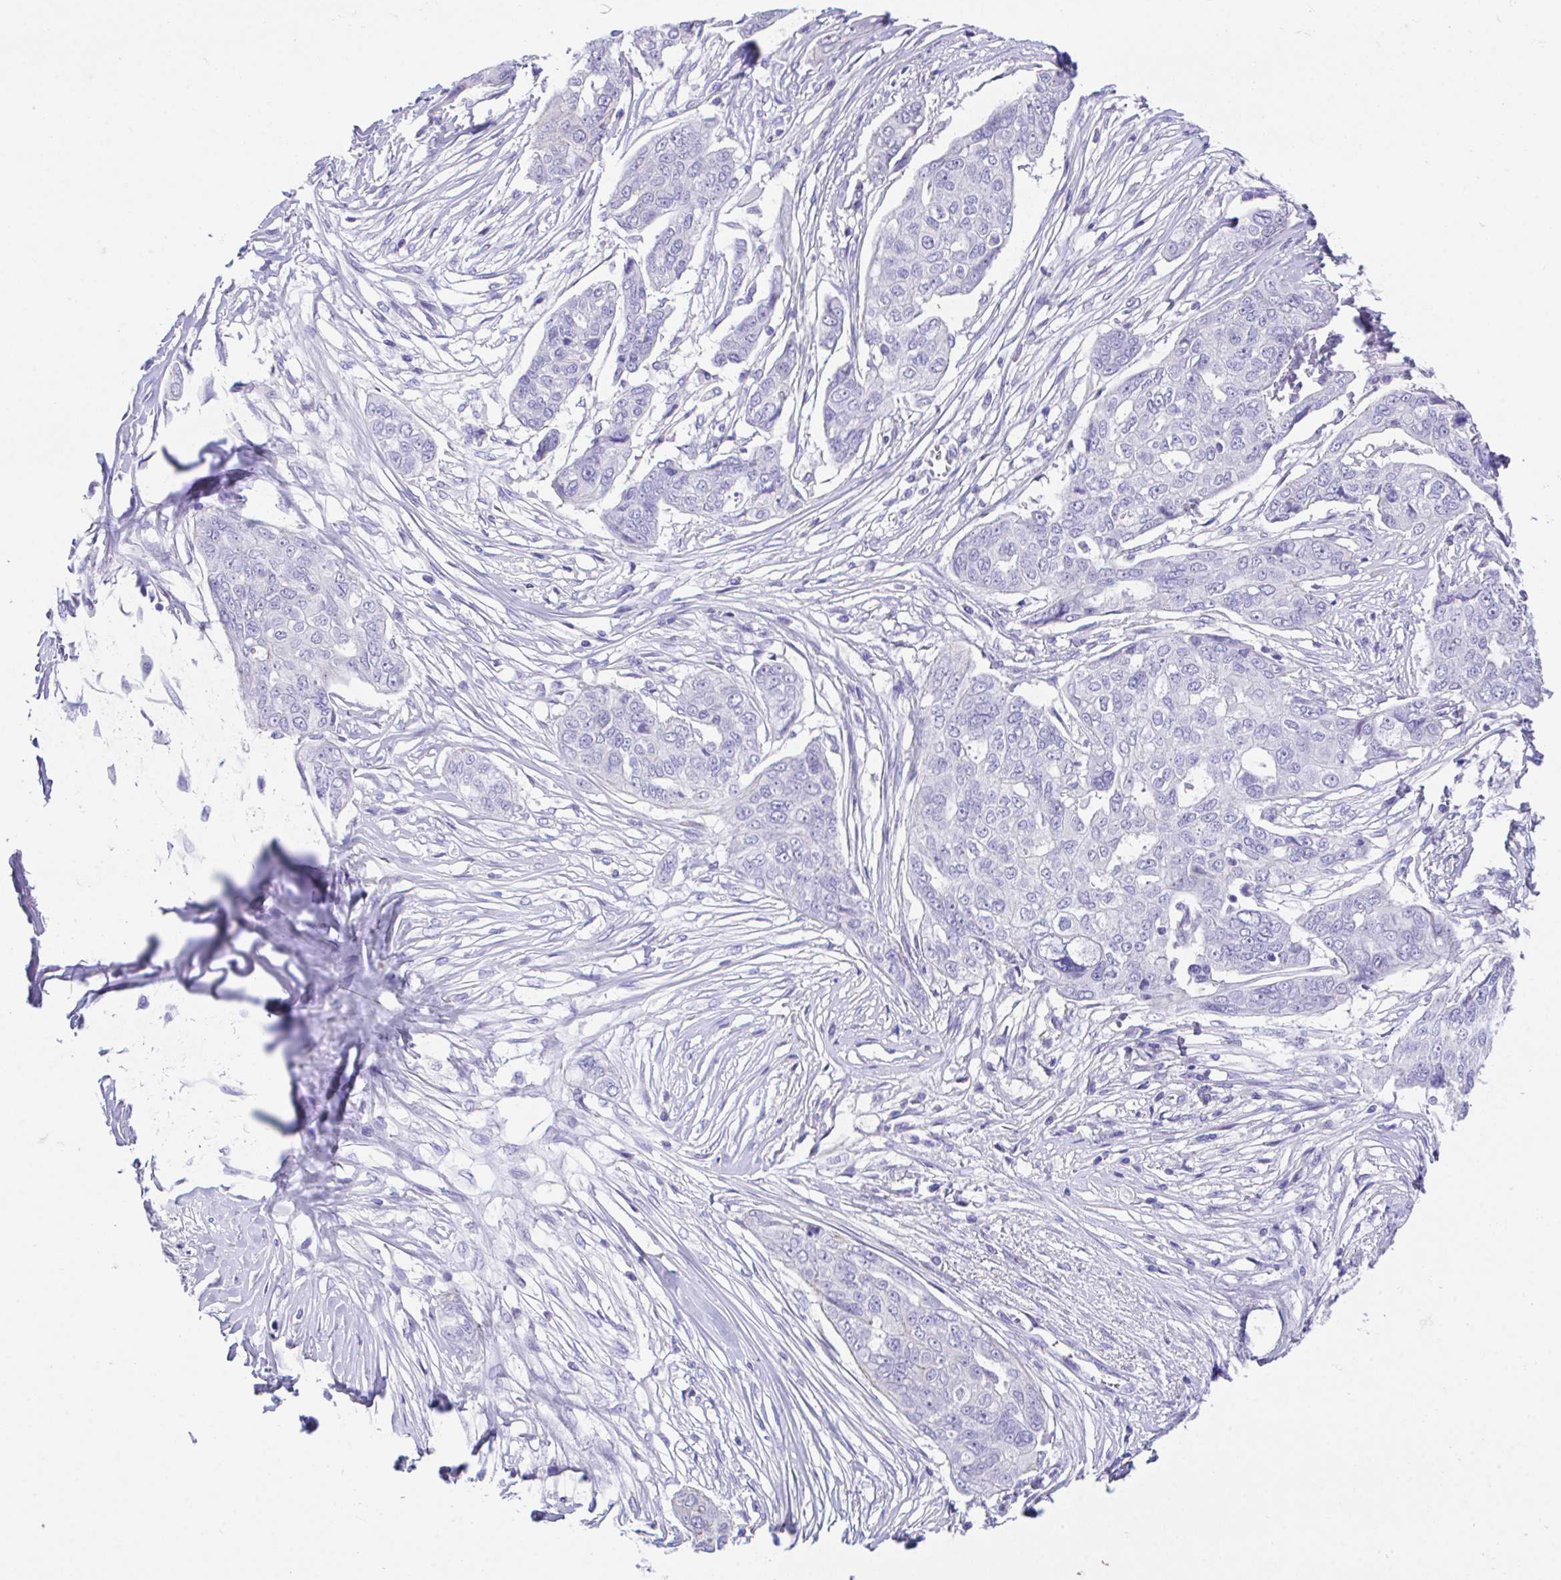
{"staining": {"intensity": "negative", "quantity": "none", "location": "none"}, "tissue": "ovarian cancer", "cell_type": "Tumor cells", "image_type": "cancer", "snomed": [{"axis": "morphology", "description": "Carcinoma, endometroid"}, {"axis": "topography", "description": "Ovary"}], "caption": "Immunohistochemical staining of human ovarian cancer shows no significant expression in tumor cells.", "gene": "SLC16A6", "patient": {"sex": "female", "age": 70}}